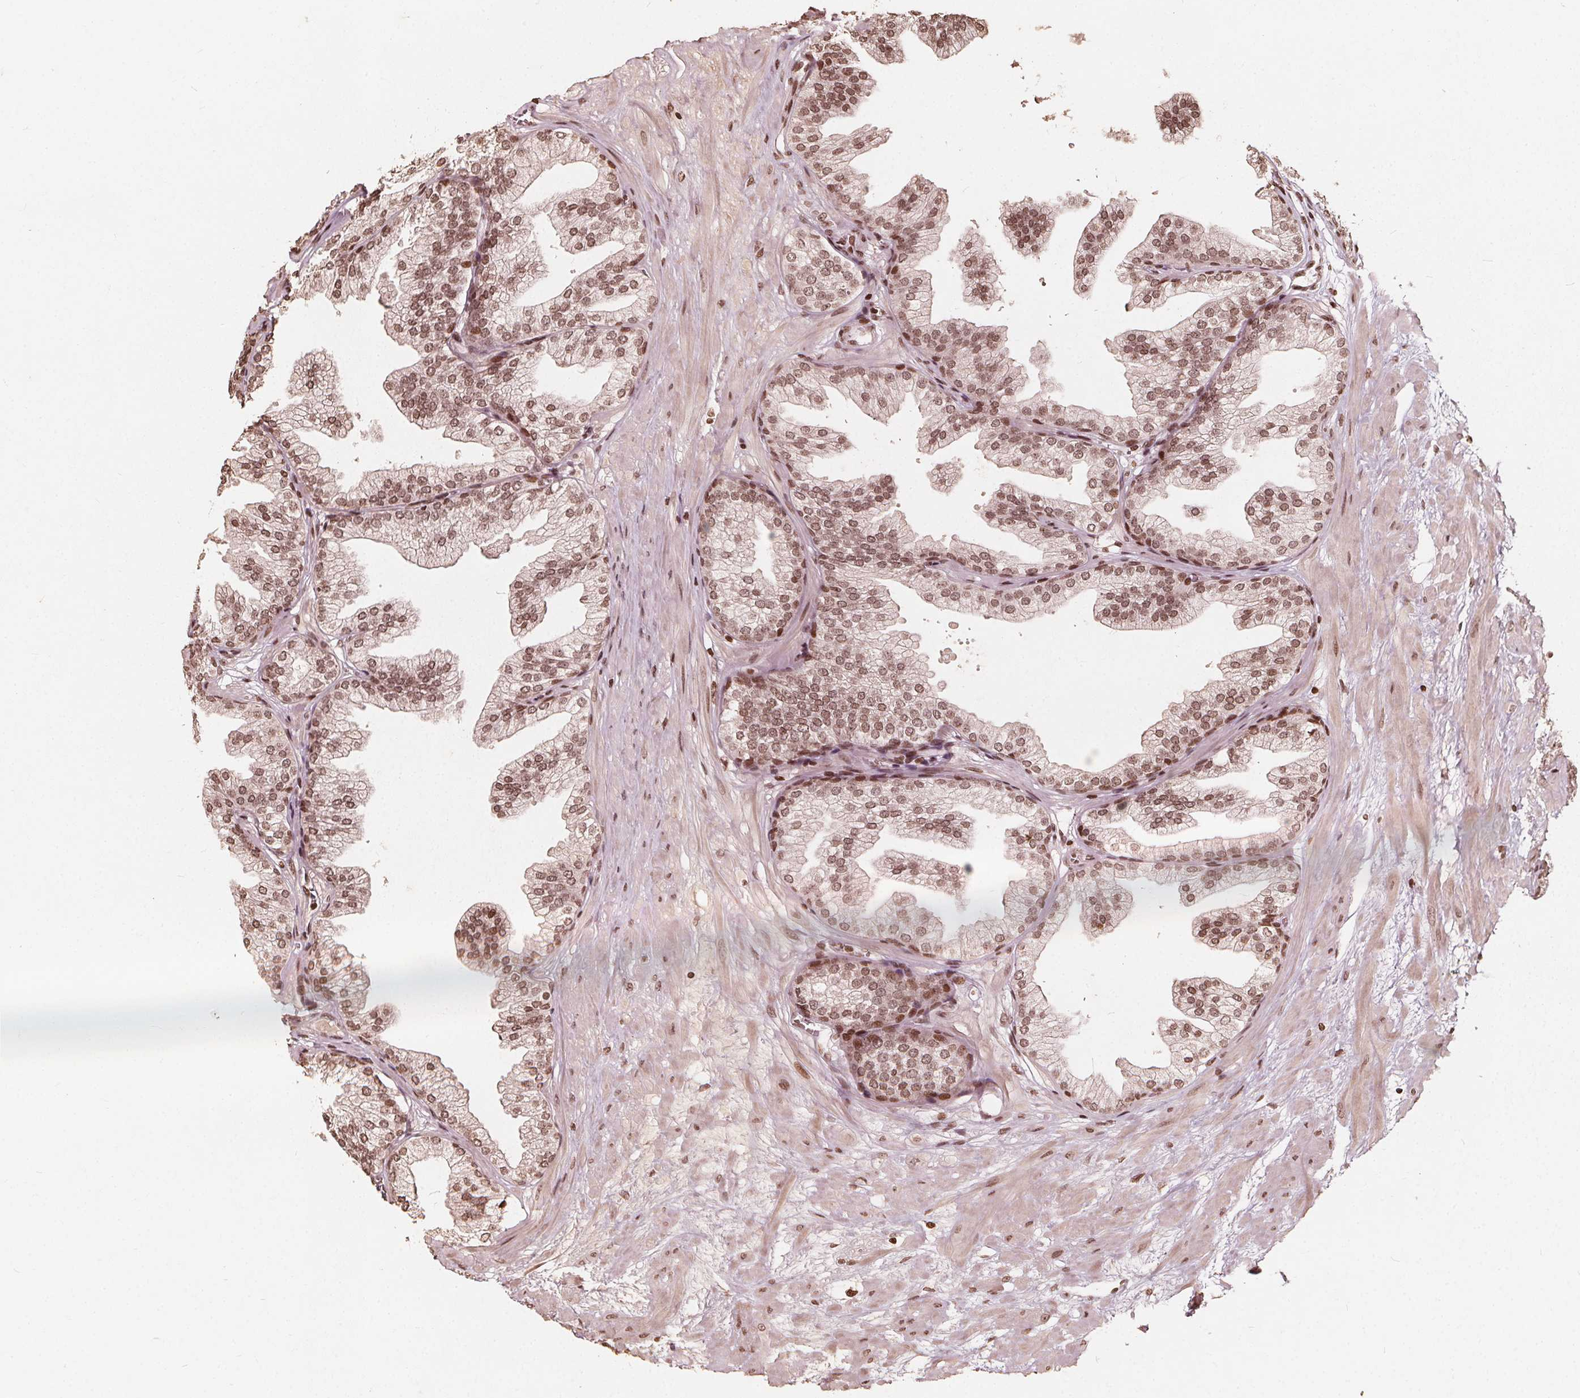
{"staining": {"intensity": "moderate", "quantity": ">75%", "location": "nuclear"}, "tissue": "prostate", "cell_type": "Glandular cells", "image_type": "normal", "snomed": [{"axis": "morphology", "description": "Normal tissue, NOS"}, {"axis": "topography", "description": "Prostate"}], "caption": "A high-resolution image shows immunohistochemistry (IHC) staining of benign prostate, which reveals moderate nuclear staining in about >75% of glandular cells.", "gene": "H3C14", "patient": {"sex": "male", "age": 37}}